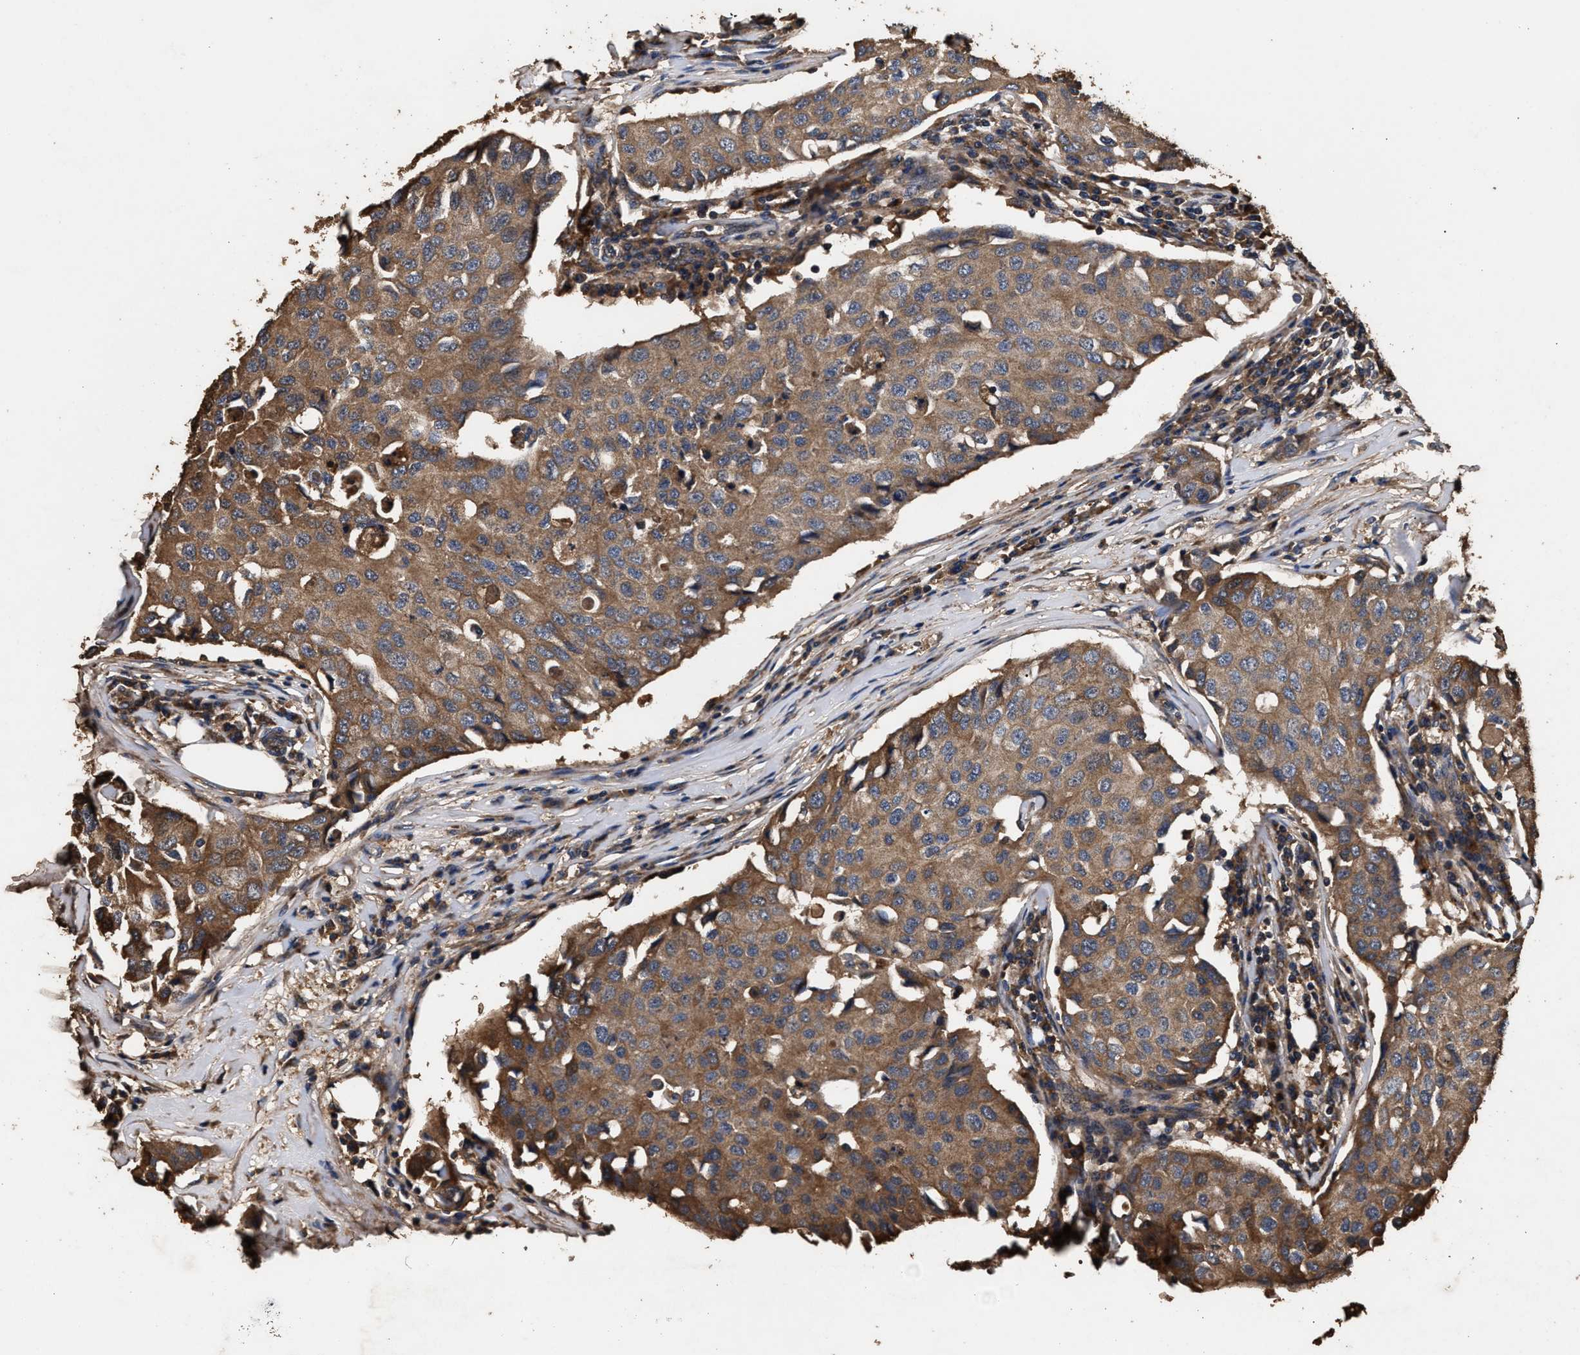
{"staining": {"intensity": "moderate", "quantity": ">75%", "location": "cytoplasmic/membranous"}, "tissue": "breast cancer", "cell_type": "Tumor cells", "image_type": "cancer", "snomed": [{"axis": "morphology", "description": "Duct carcinoma"}, {"axis": "topography", "description": "Breast"}], "caption": "Protein positivity by immunohistochemistry demonstrates moderate cytoplasmic/membranous positivity in about >75% of tumor cells in breast cancer (invasive ductal carcinoma).", "gene": "KYAT1", "patient": {"sex": "female", "age": 80}}